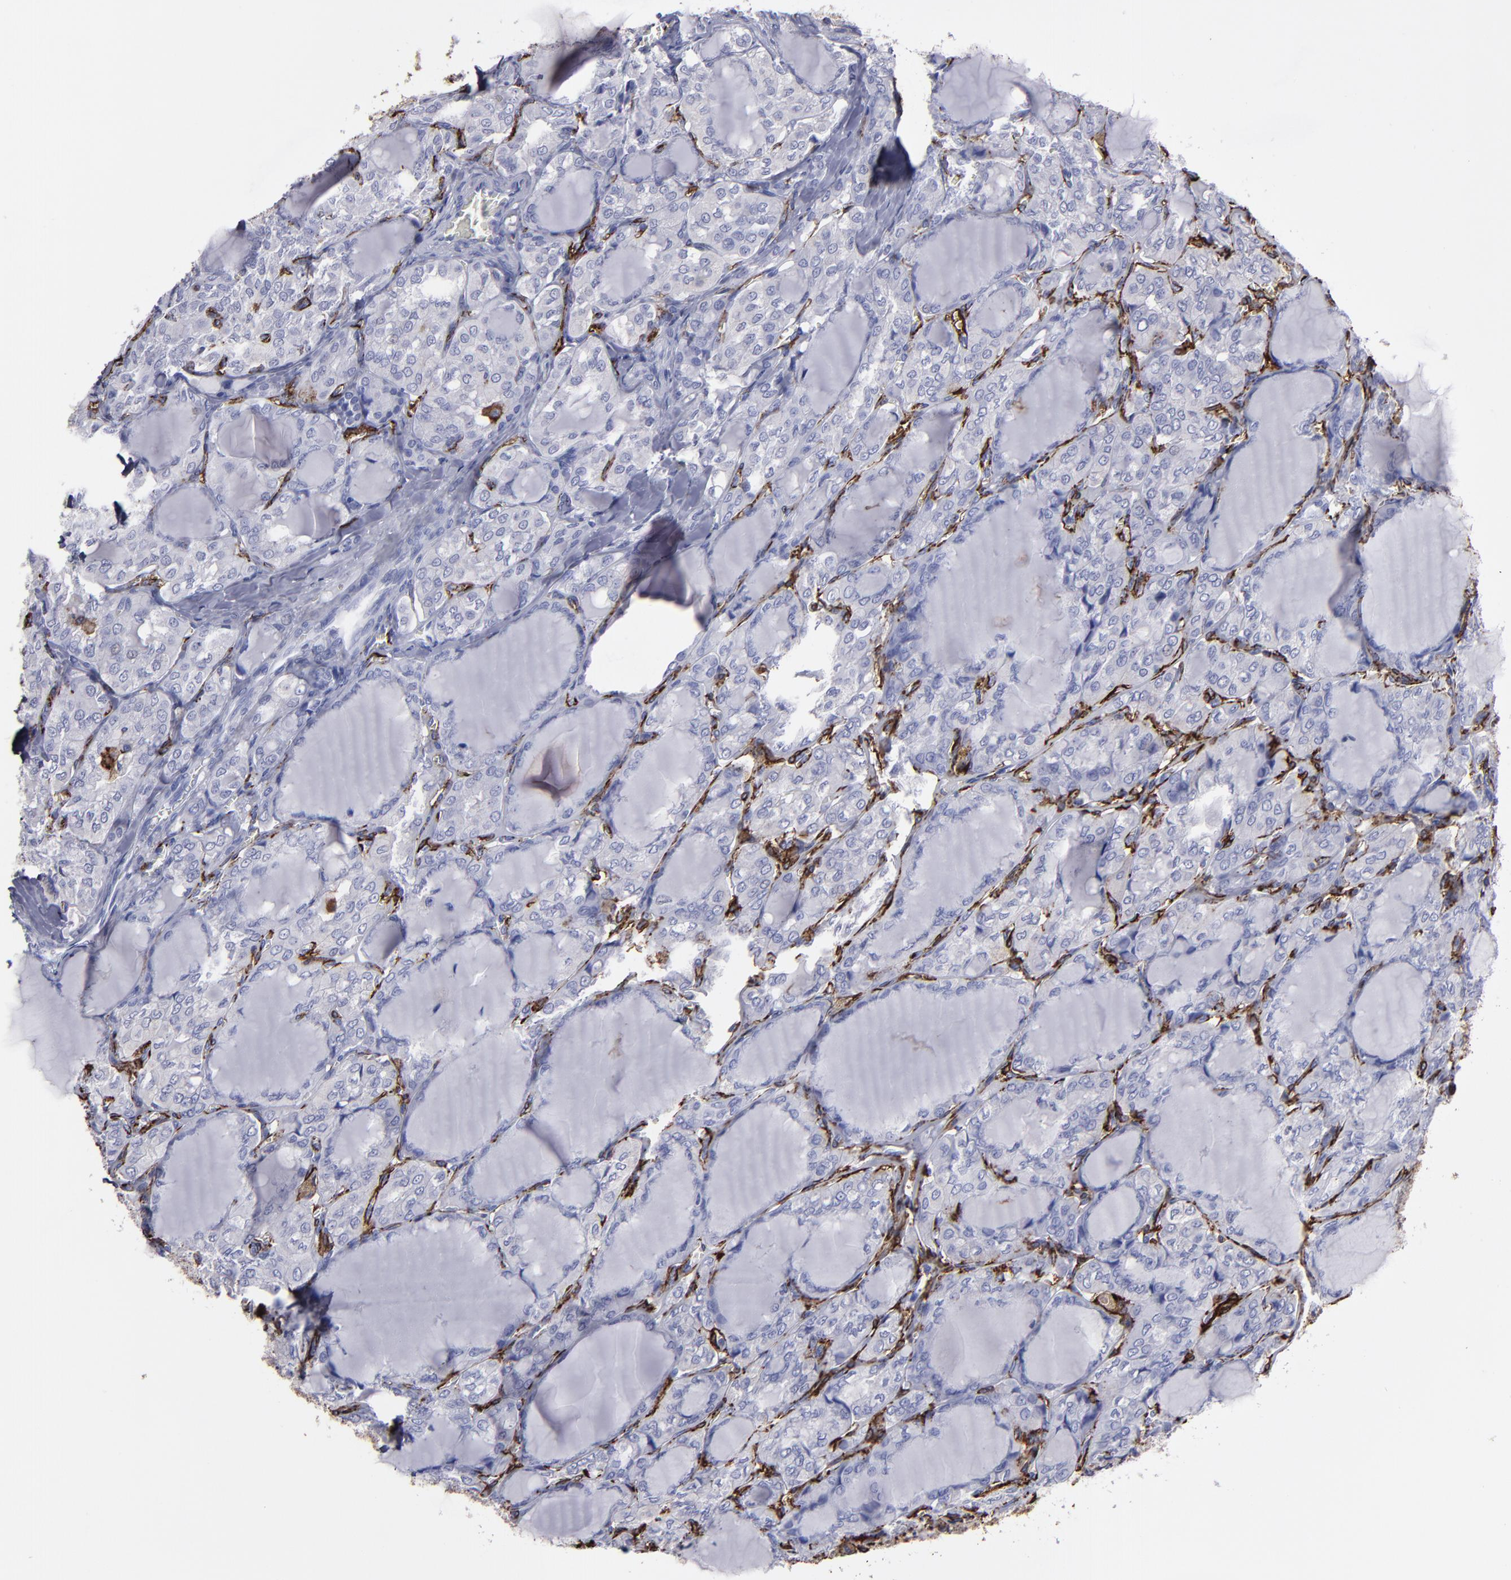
{"staining": {"intensity": "negative", "quantity": "none", "location": "none"}, "tissue": "thyroid cancer", "cell_type": "Tumor cells", "image_type": "cancer", "snomed": [{"axis": "morphology", "description": "Papillary adenocarcinoma, NOS"}, {"axis": "topography", "description": "Thyroid gland"}], "caption": "Thyroid cancer stained for a protein using immunohistochemistry (IHC) reveals no expression tumor cells.", "gene": "CD36", "patient": {"sex": "male", "age": 20}}